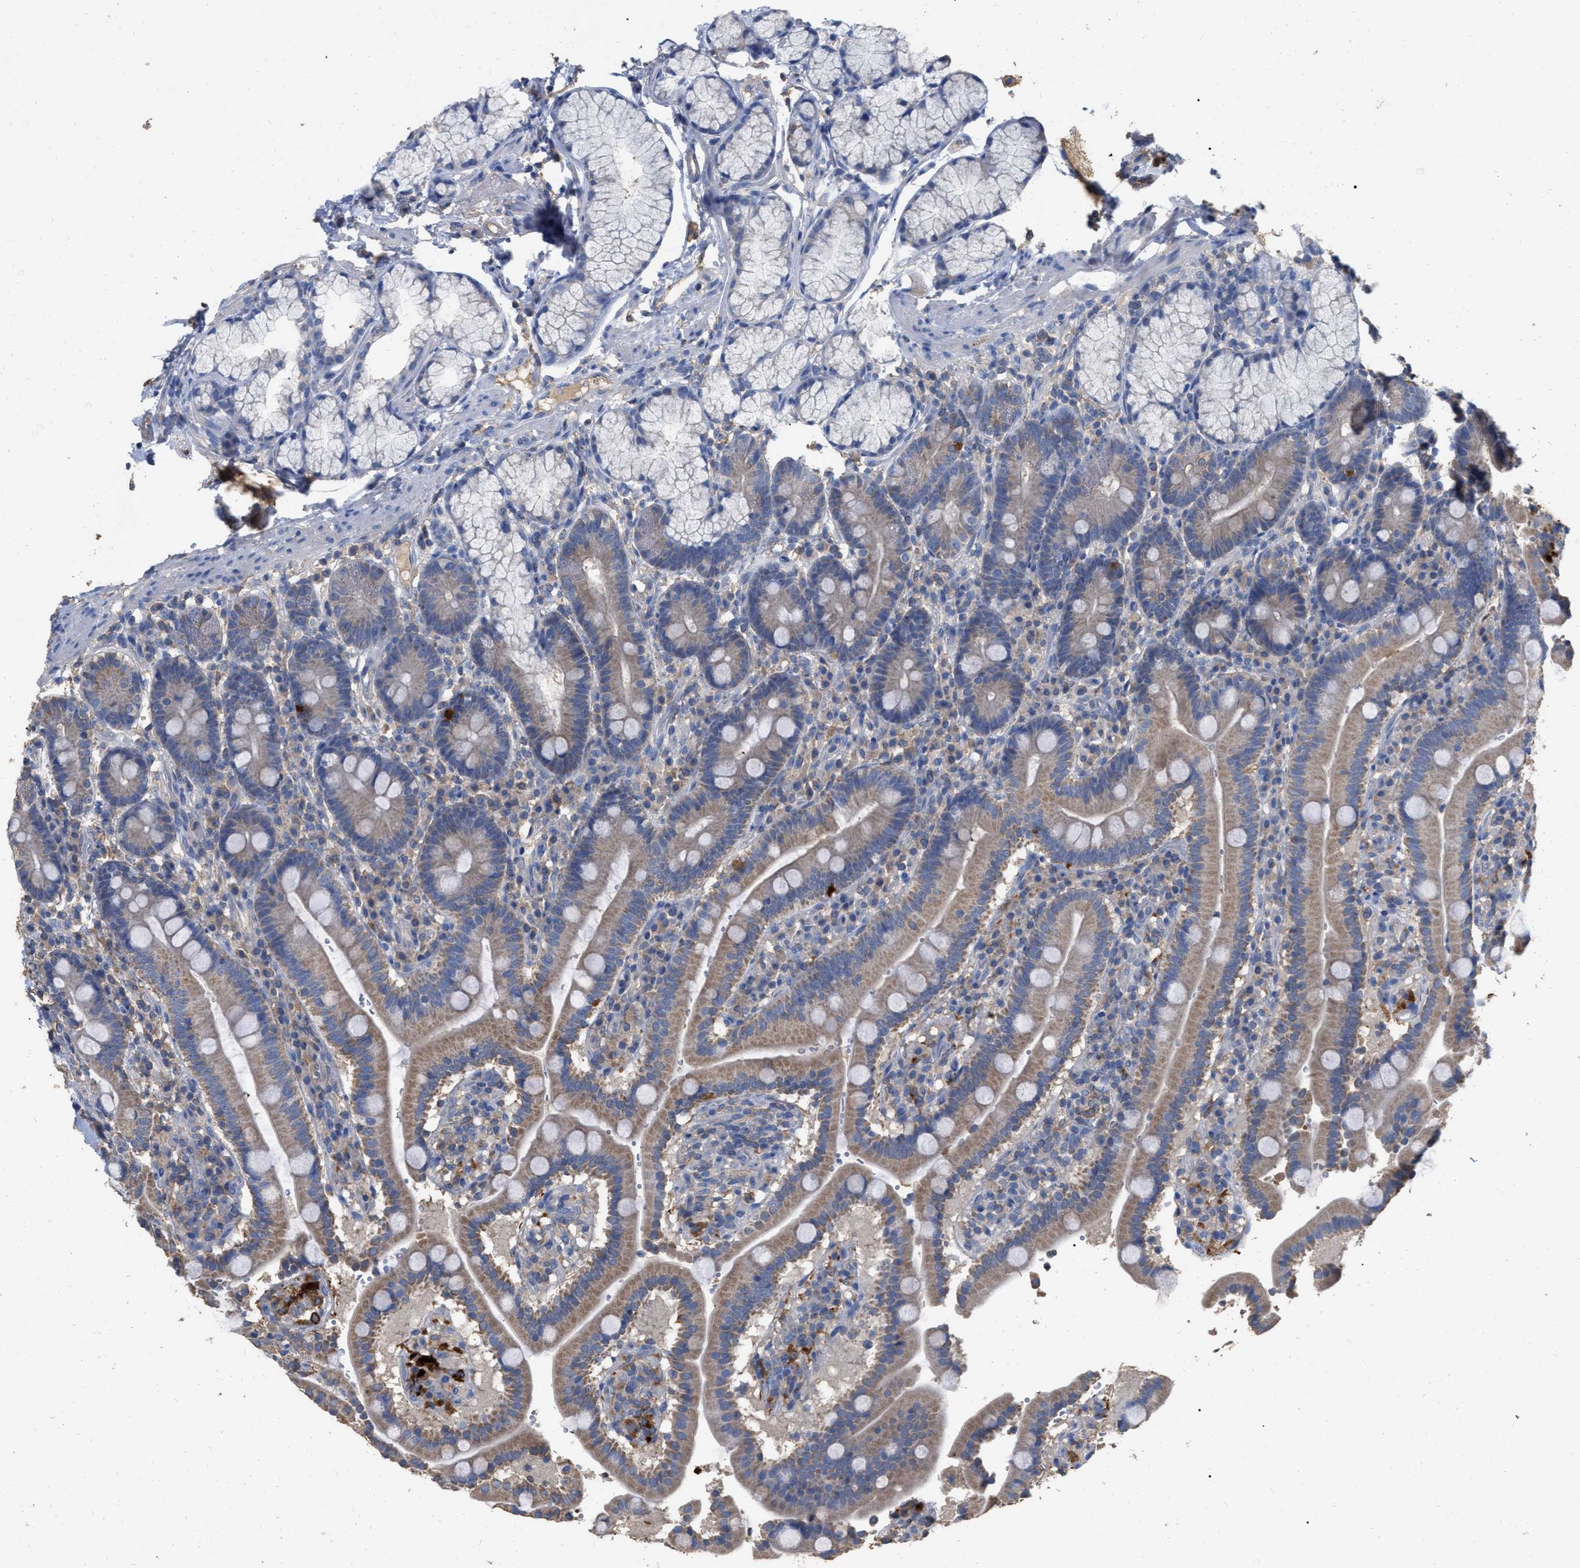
{"staining": {"intensity": "moderate", "quantity": ">75%", "location": "cytoplasmic/membranous"}, "tissue": "duodenum", "cell_type": "Glandular cells", "image_type": "normal", "snomed": [{"axis": "morphology", "description": "Normal tissue, NOS"}, {"axis": "topography", "description": "Small intestine, NOS"}], "caption": "IHC histopathology image of normal duodenum: human duodenum stained using immunohistochemistry (IHC) displays medium levels of moderate protein expression localized specifically in the cytoplasmic/membranous of glandular cells, appearing as a cytoplasmic/membranous brown color.", "gene": "GPR179", "patient": {"sex": "female", "age": 71}}